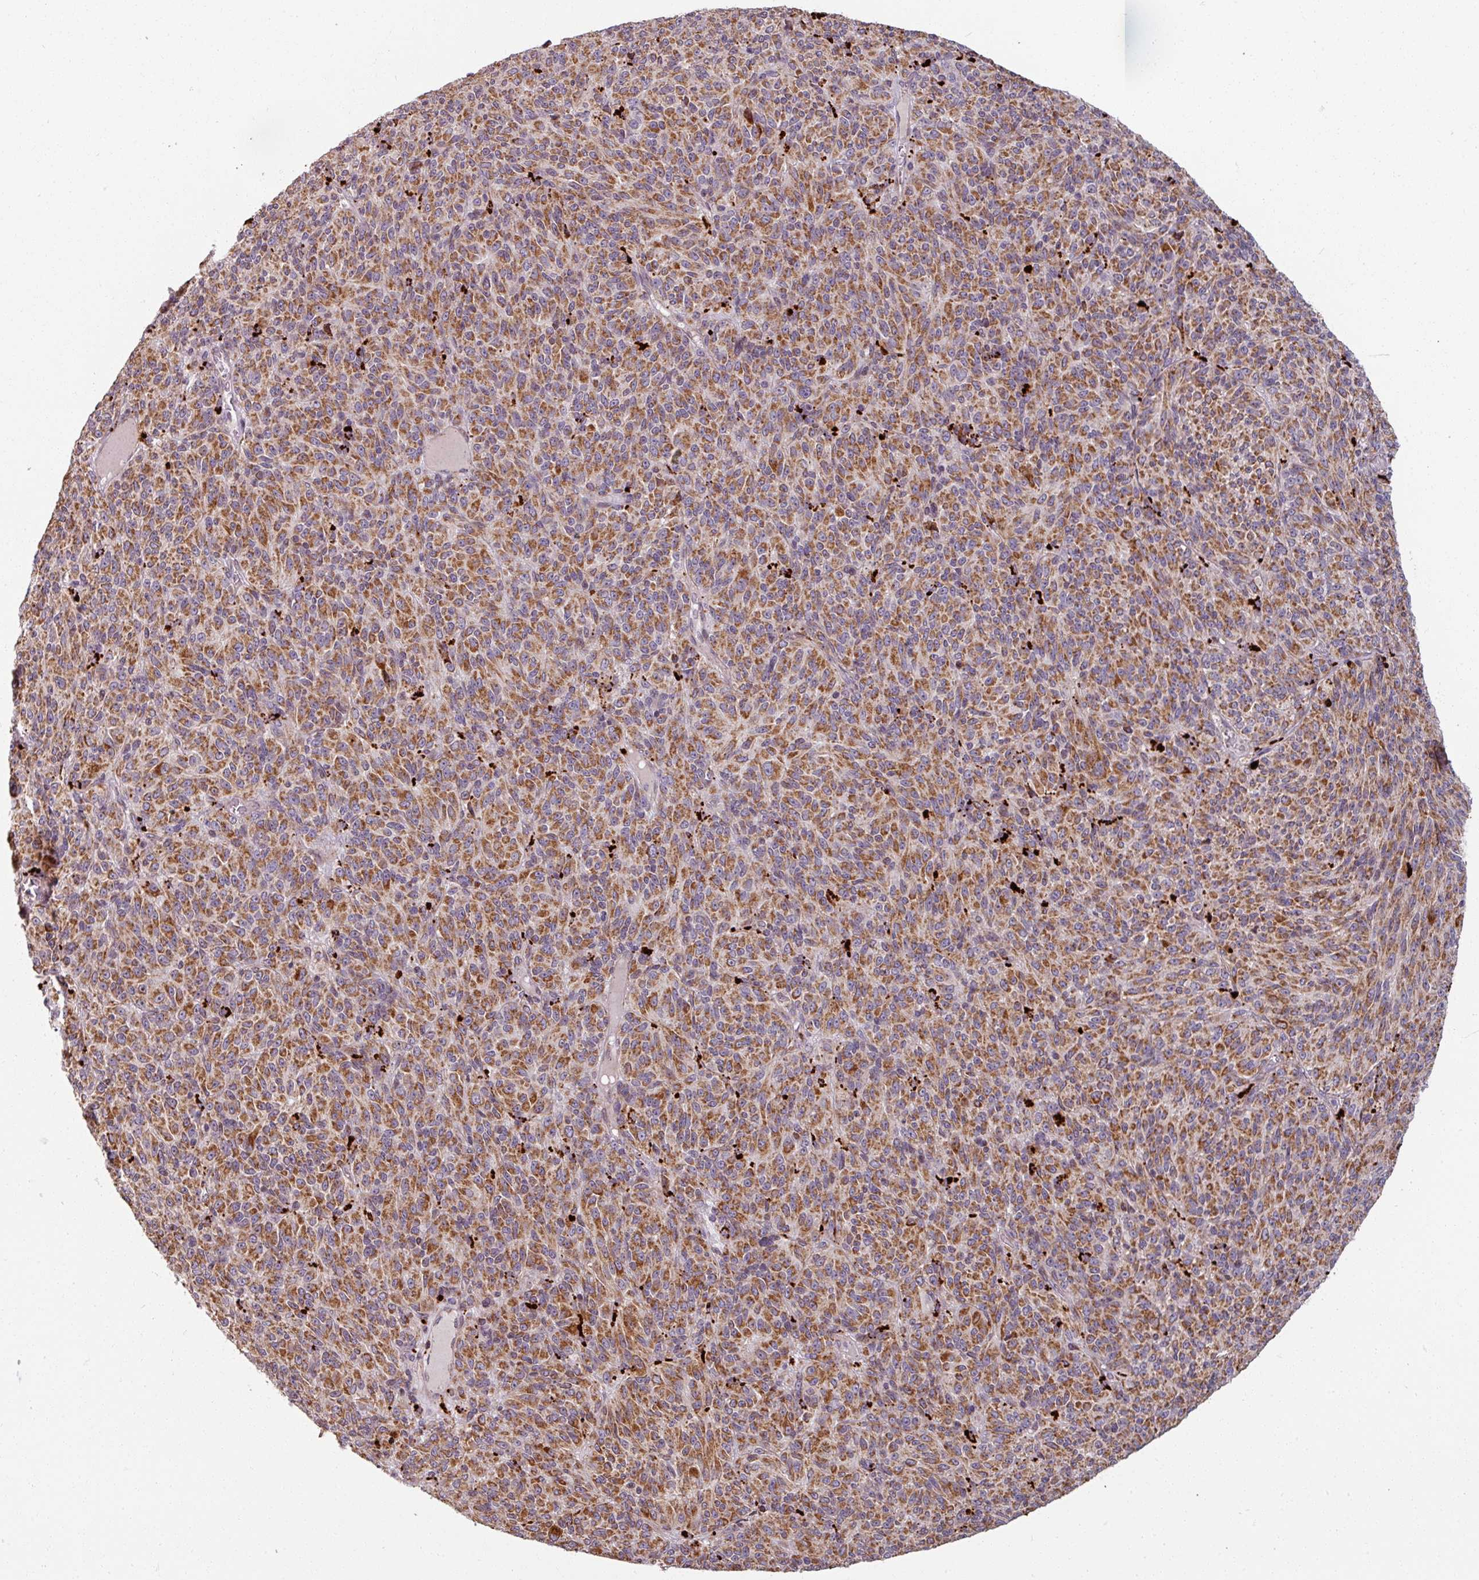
{"staining": {"intensity": "moderate", "quantity": ">75%", "location": "cytoplasmic/membranous"}, "tissue": "melanoma", "cell_type": "Tumor cells", "image_type": "cancer", "snomed": [{"axis": "morphology", "description": "Malignant melanoma, Metastatic site"}, {"axis": "topography", "description": "Brain"}], "caption": "IHC (DAB) staining of melanoma shows moderate cytoplasmic/membranous protein staining in approximately >75% of tumor cells. (Brightfield microscopy of DAB IHC at high magnification).", "gene": "MAGT1", "patient": {"sex": "female", "age": 56}}